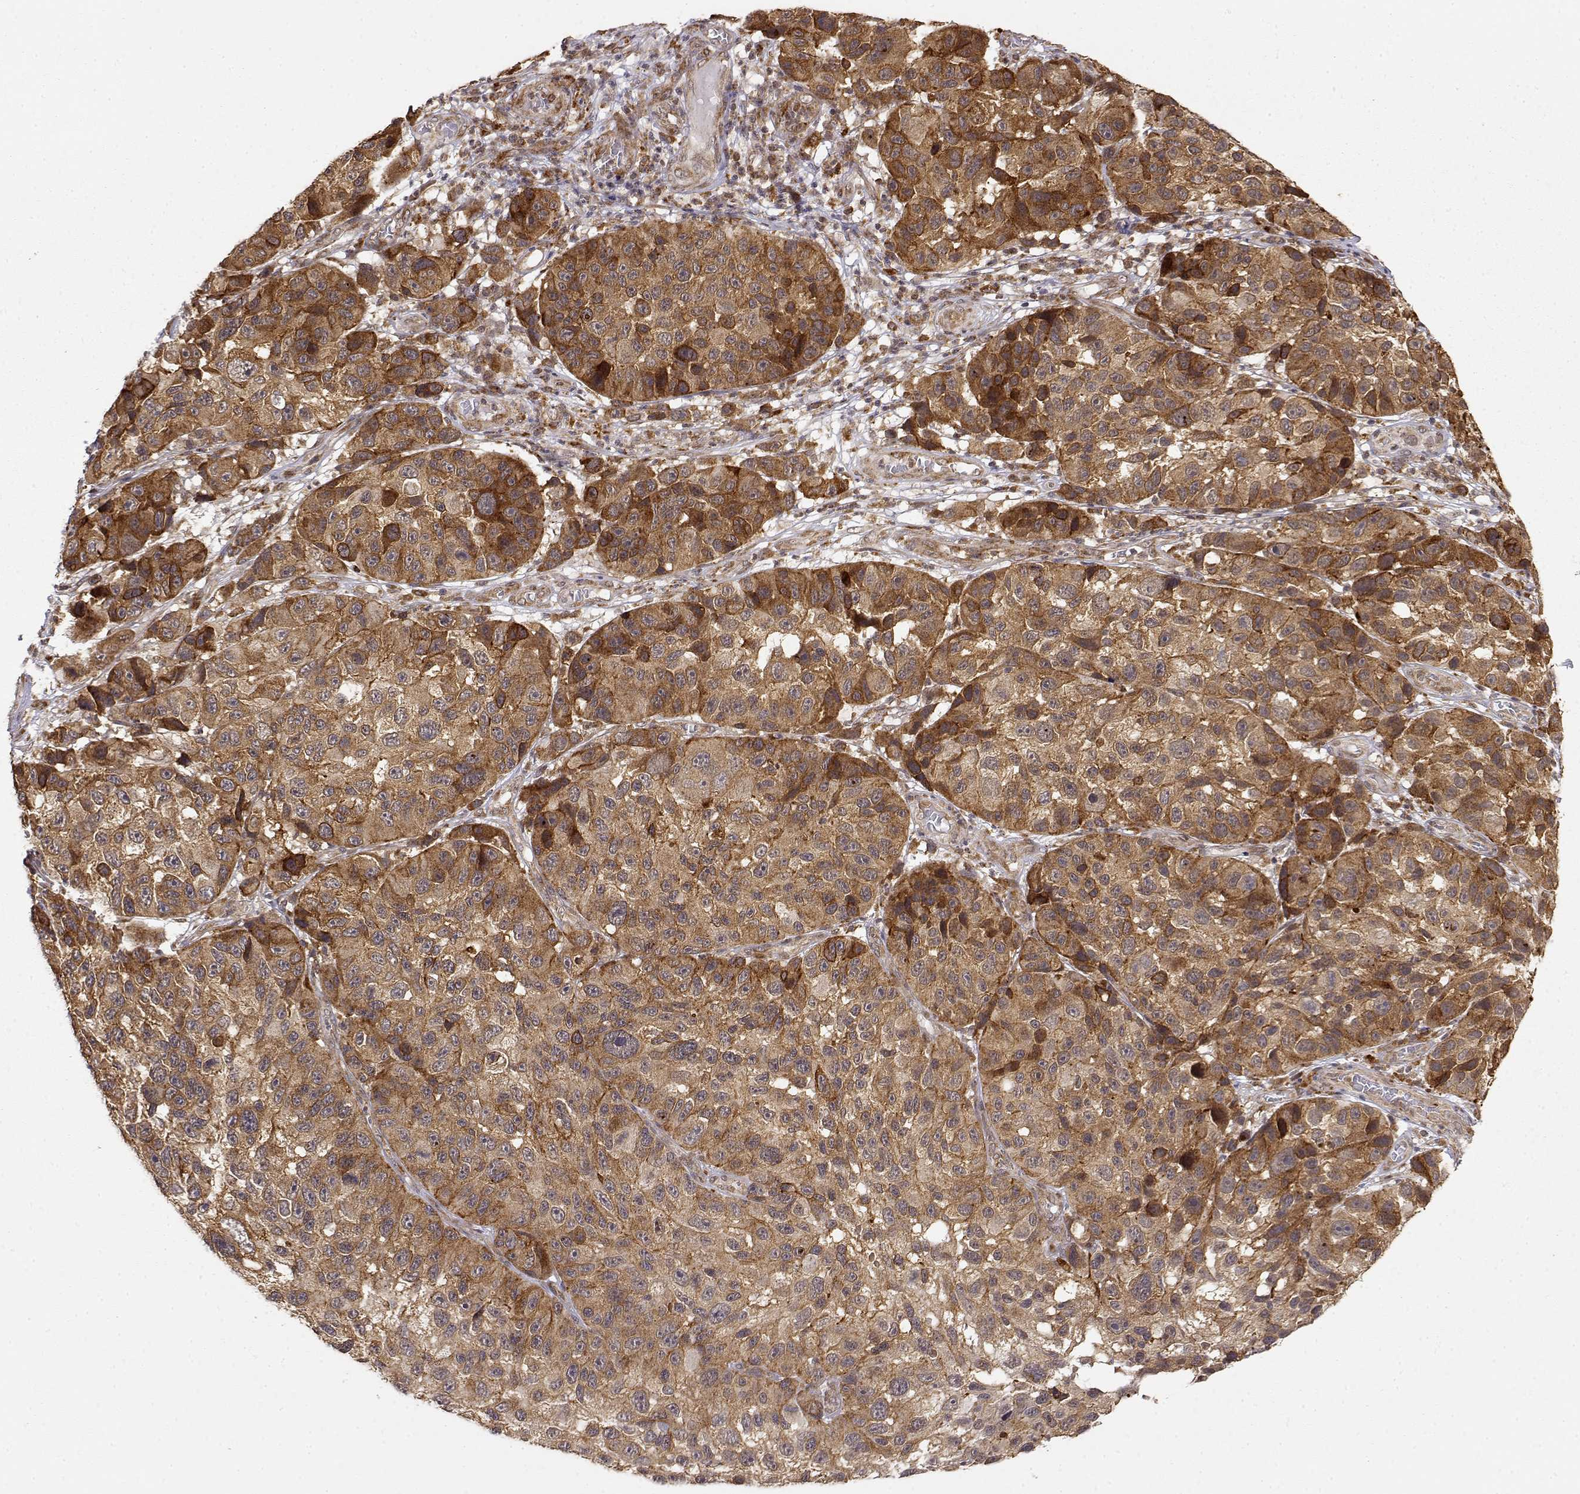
{"staining": {"intensity": "strong", "quantity": ">75%", "location": "cytoplasmic/membranous"}, "tissue": "melanoma", "cell_type": "Tumor cells", "image_type": "cancer", "snomed": [{"axis": "morphology", "description": "Malignant melanoma, NOS"}, {"axis": "topography", "description": "Skin"}], "caption": "Melanoma tissue exhibits strong cytoplasmic/membranous staining in about >75% of tumor cells", "gene": "RNF13", "patient": {"sex": "male", "age": 53}}